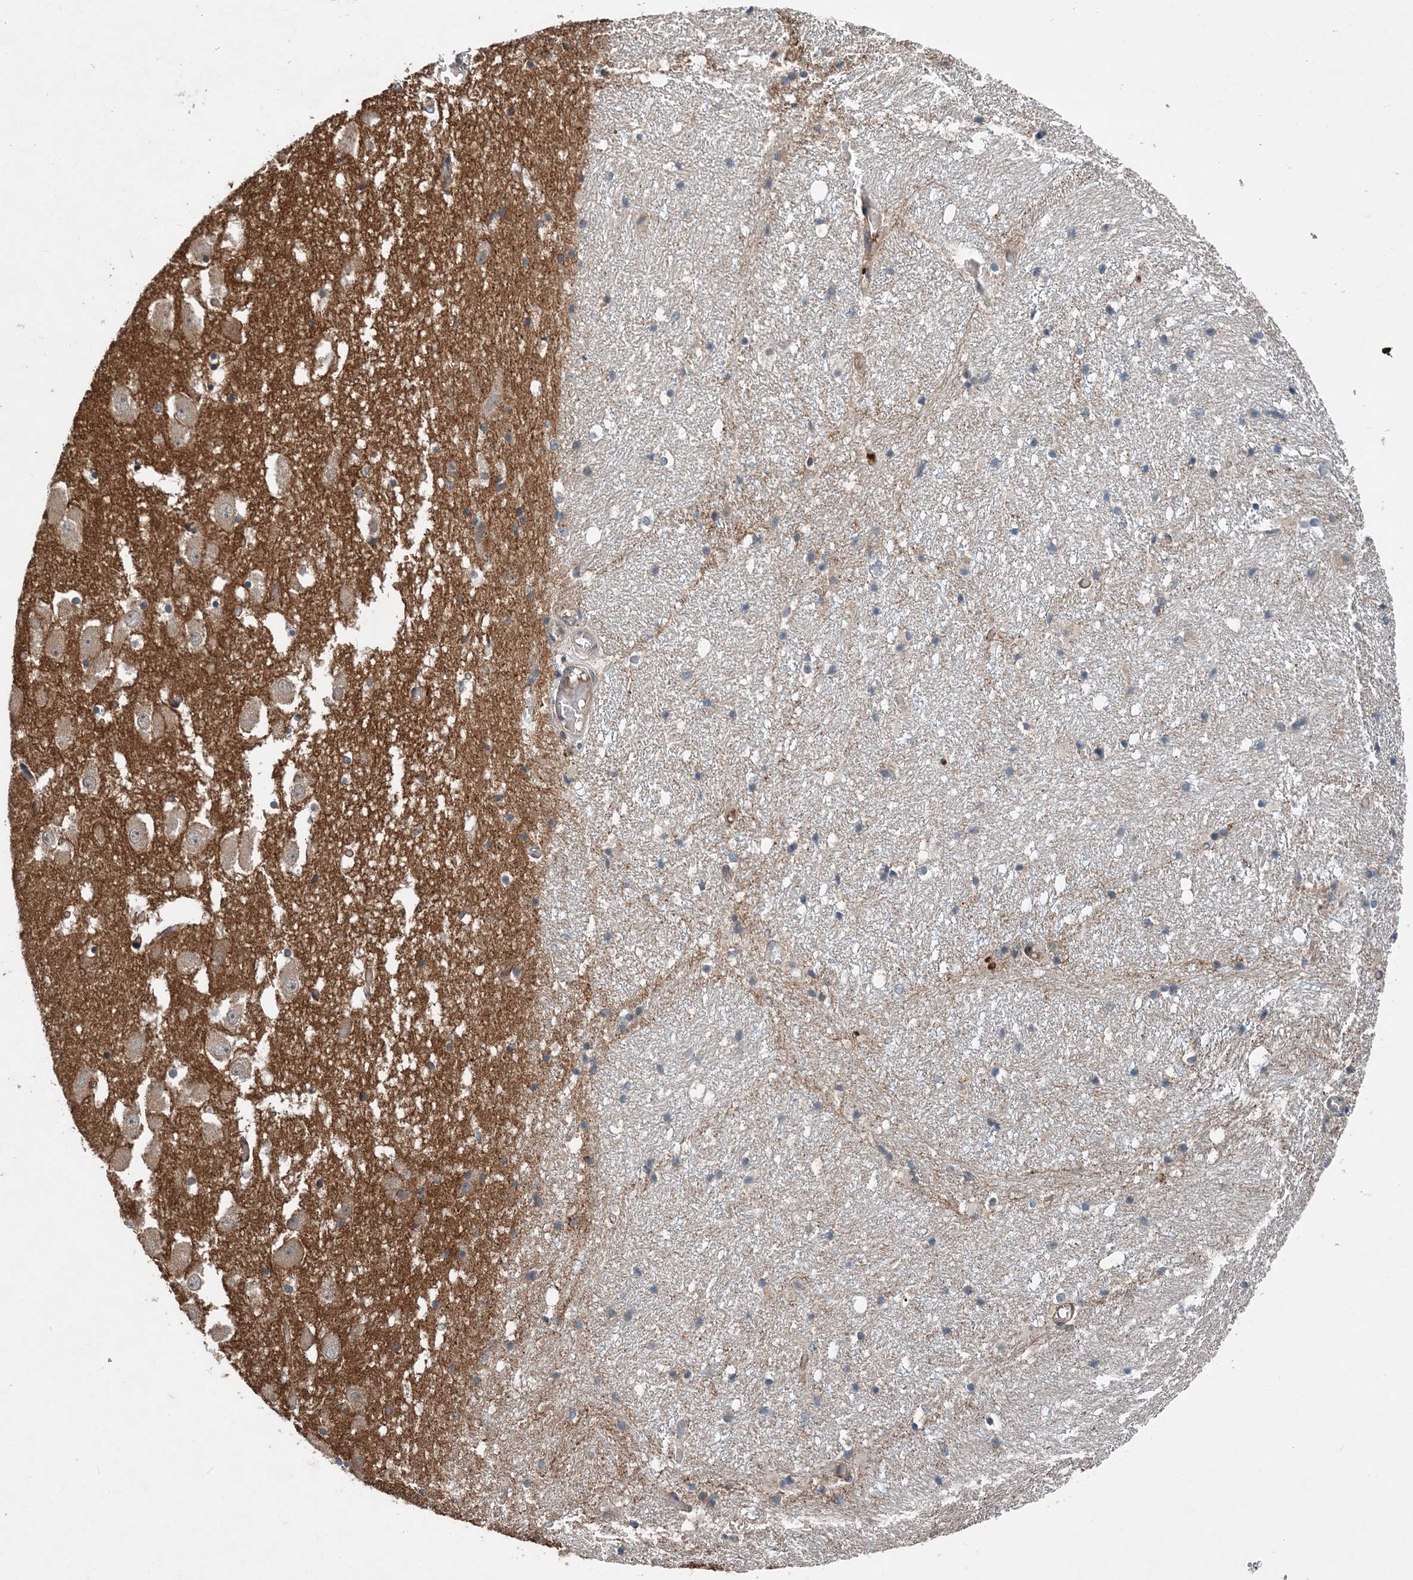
{"staining": {"intensity": "weak", "quantity": "<25%", "location": "cytoplasmic/membranous"}, "tissue": "hippocampus", "cell_type": "Glial cells", "image_type": "normal", "snomed": [{"axis": "morphology", "description": "Normal tissue, NOS"}, {"axis": "topography", "description": "Hippocampus"}], "caption": "This is an immunohistochemistry (IHC) micrograph of benign hippocampus. There is no expression in glial cells.", "gene": "SMPD3", "patient": {"sex": "female", "age": 52}}